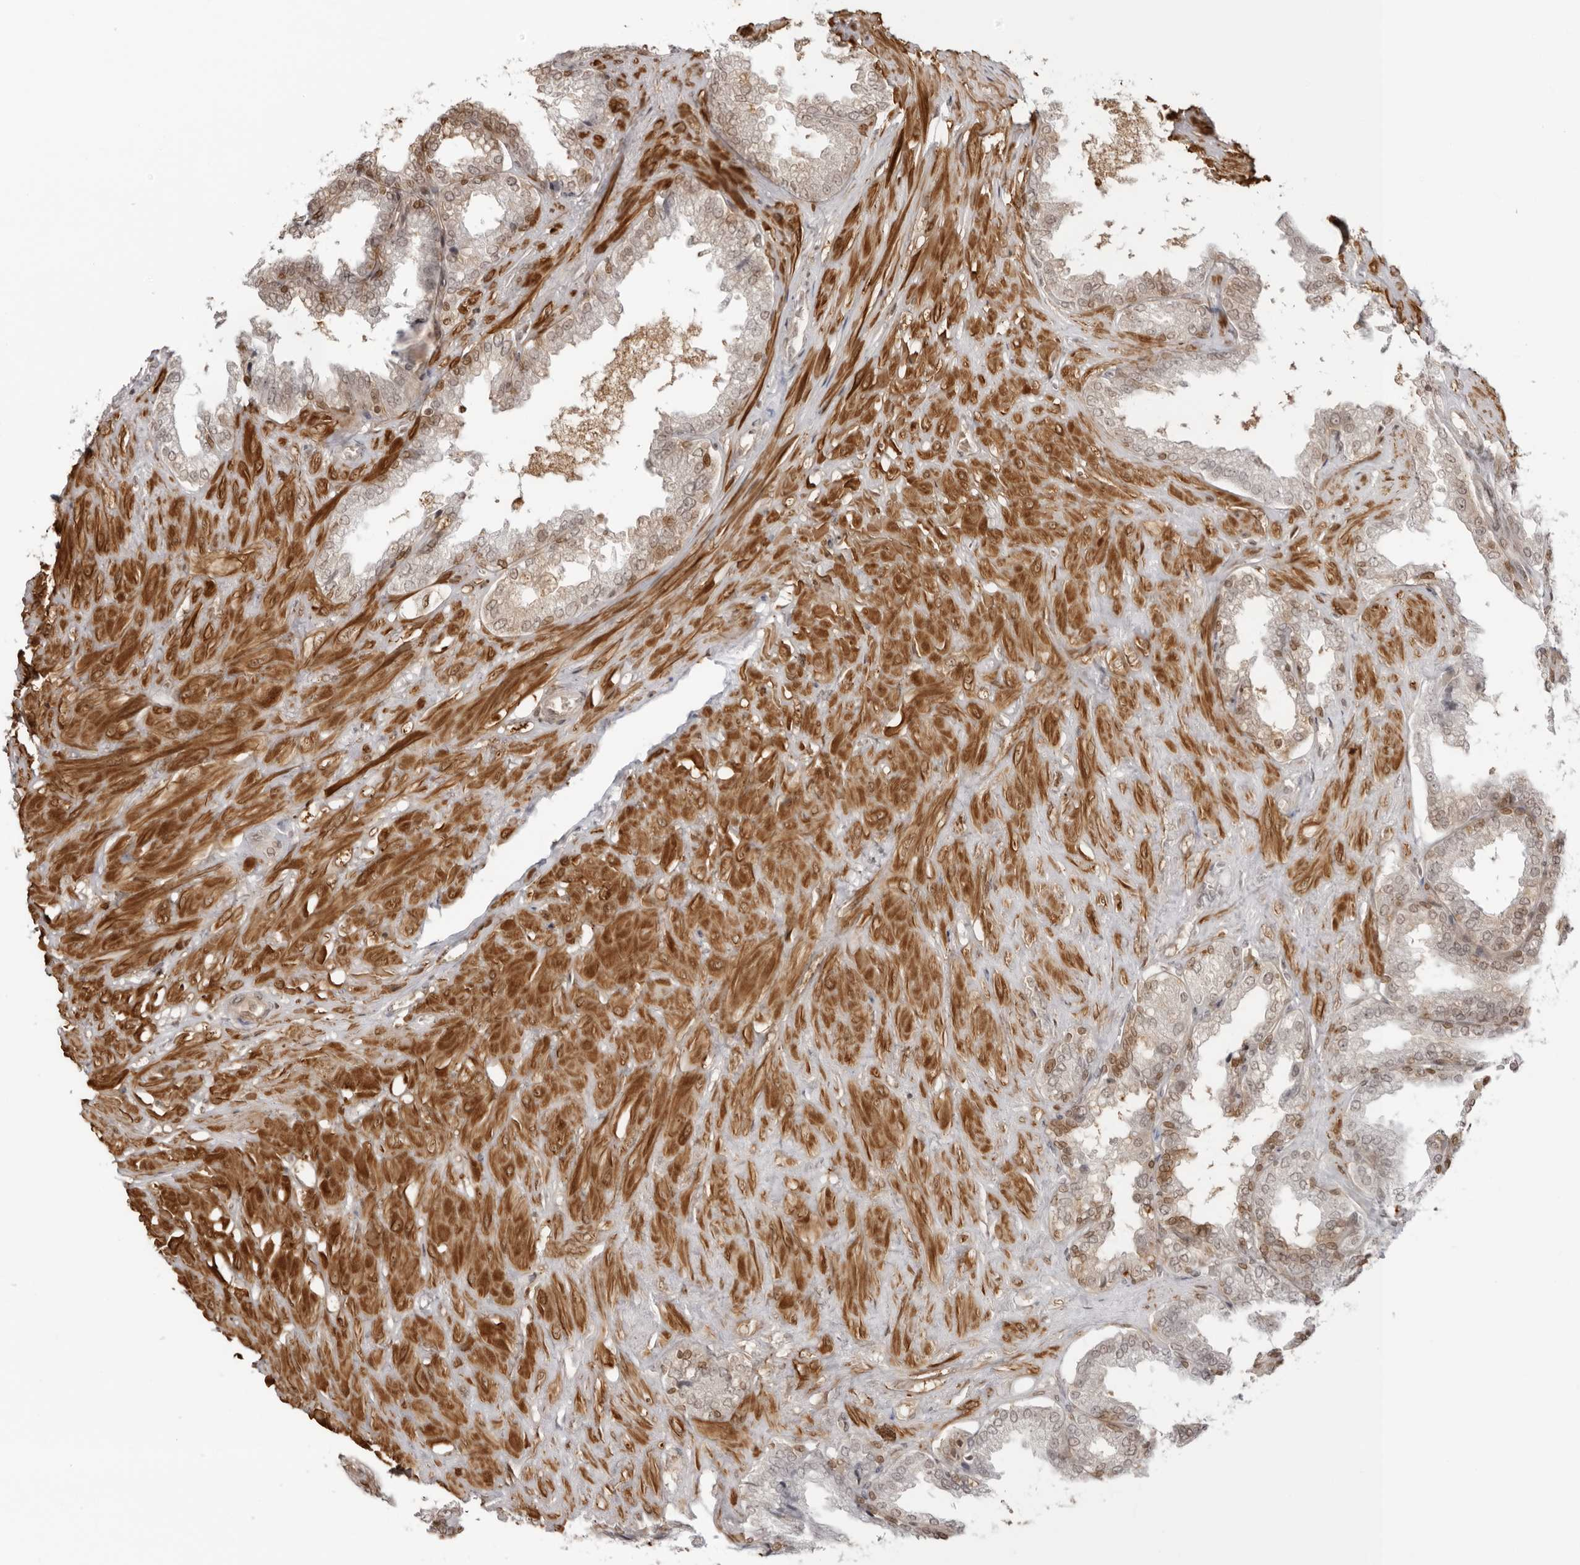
{"staining": {"intensity": "moderate", "quantity": "<25%", "location": "nuclear"}, "tissue": "seminal vesicle", "cell_type": "Glandular cells", "image_type": "normal", "snomed": [{"axis": "morphology", "description": "Normal tissue, NOS"}, {"axis": "topography", "description": "Seminal veicle"}], "caption": "Brown immunohistochemical staining in benign seminal vesicle exhibits moderate nuclear staining in about <25% of glandular cells.", "gene": "RNF146", "patient": {"sex": "male", "age": 46}}